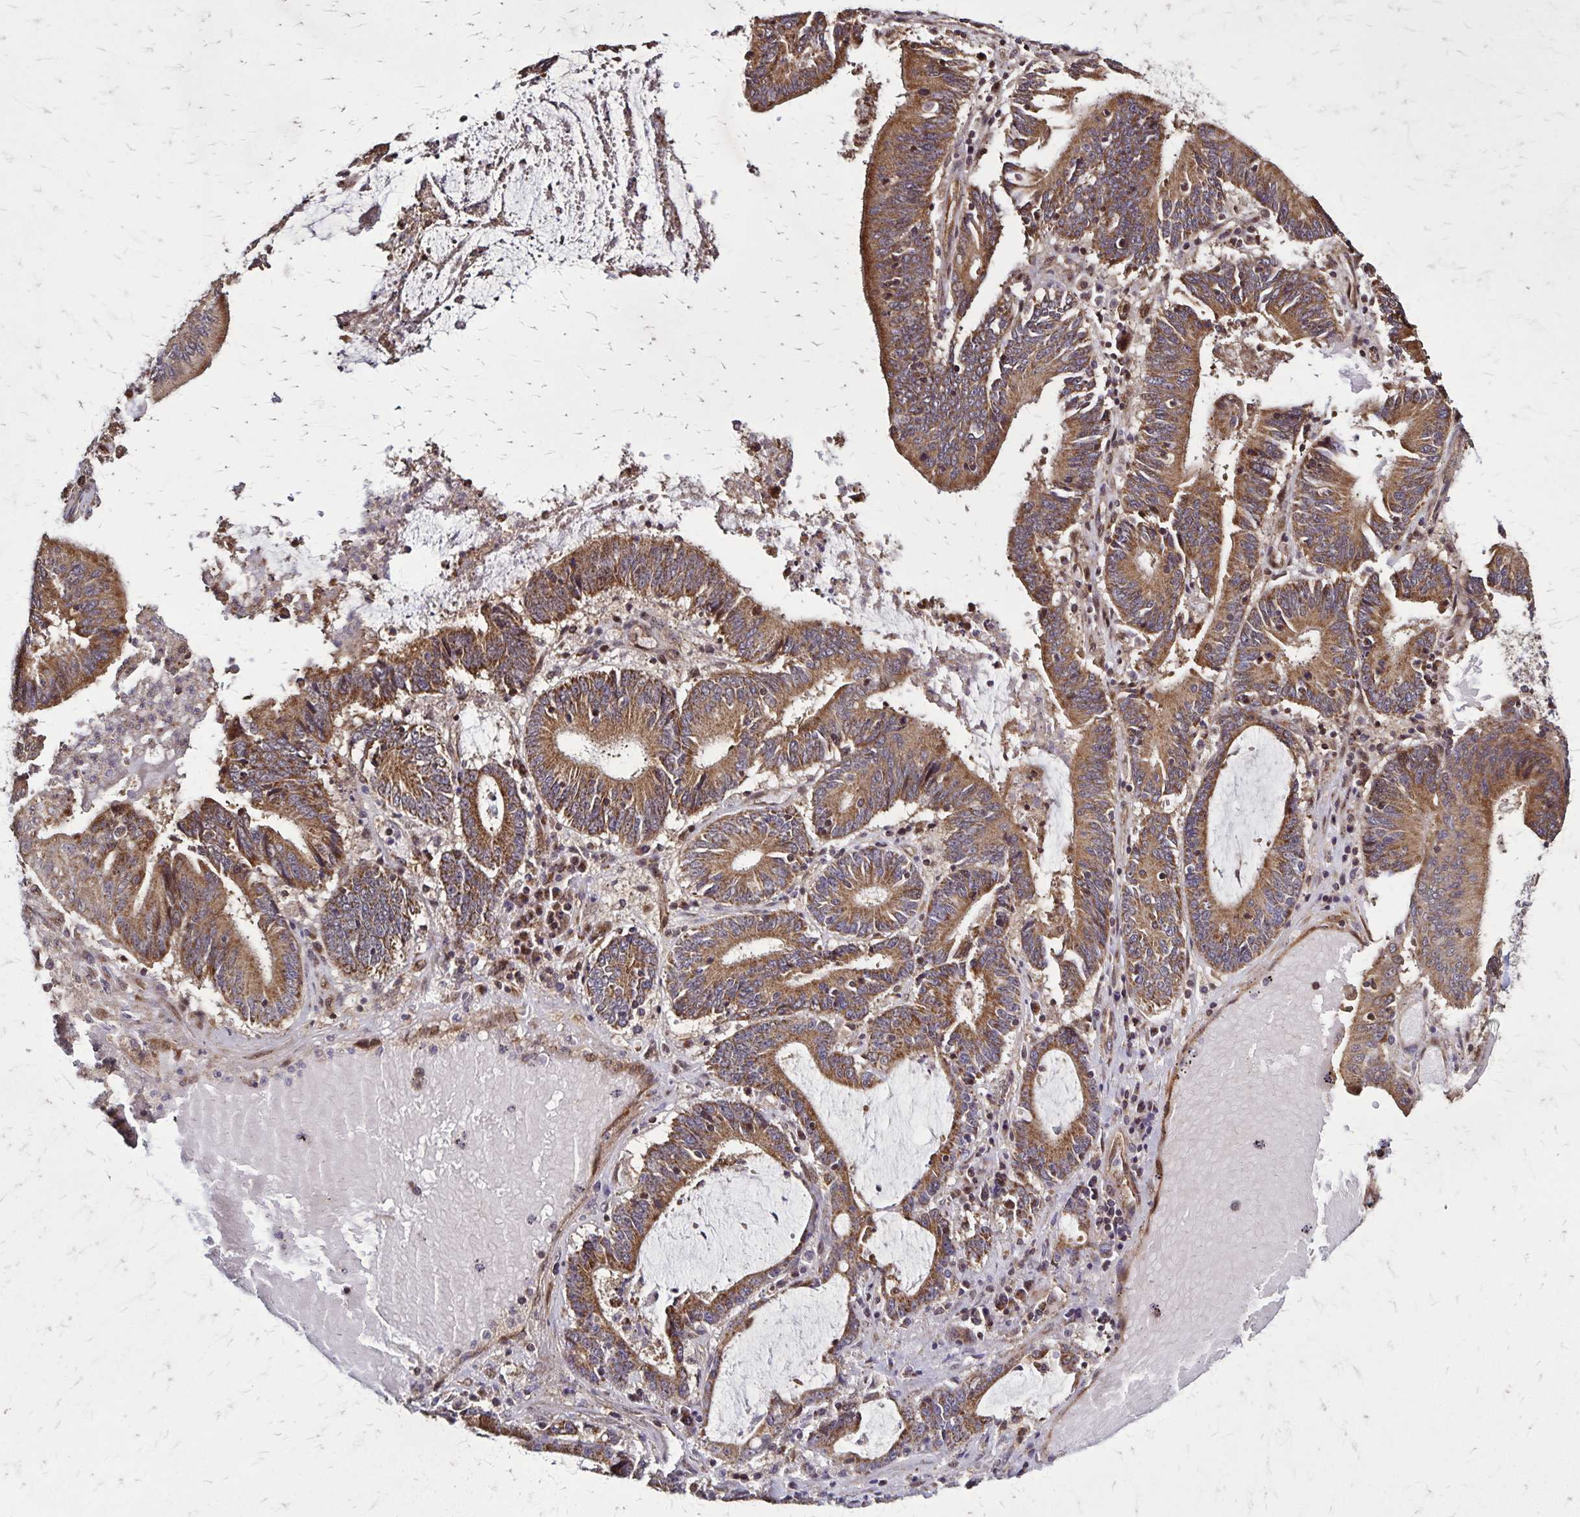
{"staining": {"intensity": "strong", "quantity": ">75%", "location": "cytoplasmic/membranous"}, "tissue": "stomach cancer", "cell_type": "Tumor cells", "image_type": "cancer", "snomed": [{"axis": "morphology", "description": "Adenocarcinoma, NOS"}, {"axis": "topography", "description": "Stomach, upper"}], "caption": "A brown stain shows strong cytoplasmic/membranous positivity of a protein in stomach adenocarcinoma tumor cells. (Brightfield microscopy of DAB IHC at high magnification).", "gene": "NFS1", "patient": {"sex": "male", "age": 68}}